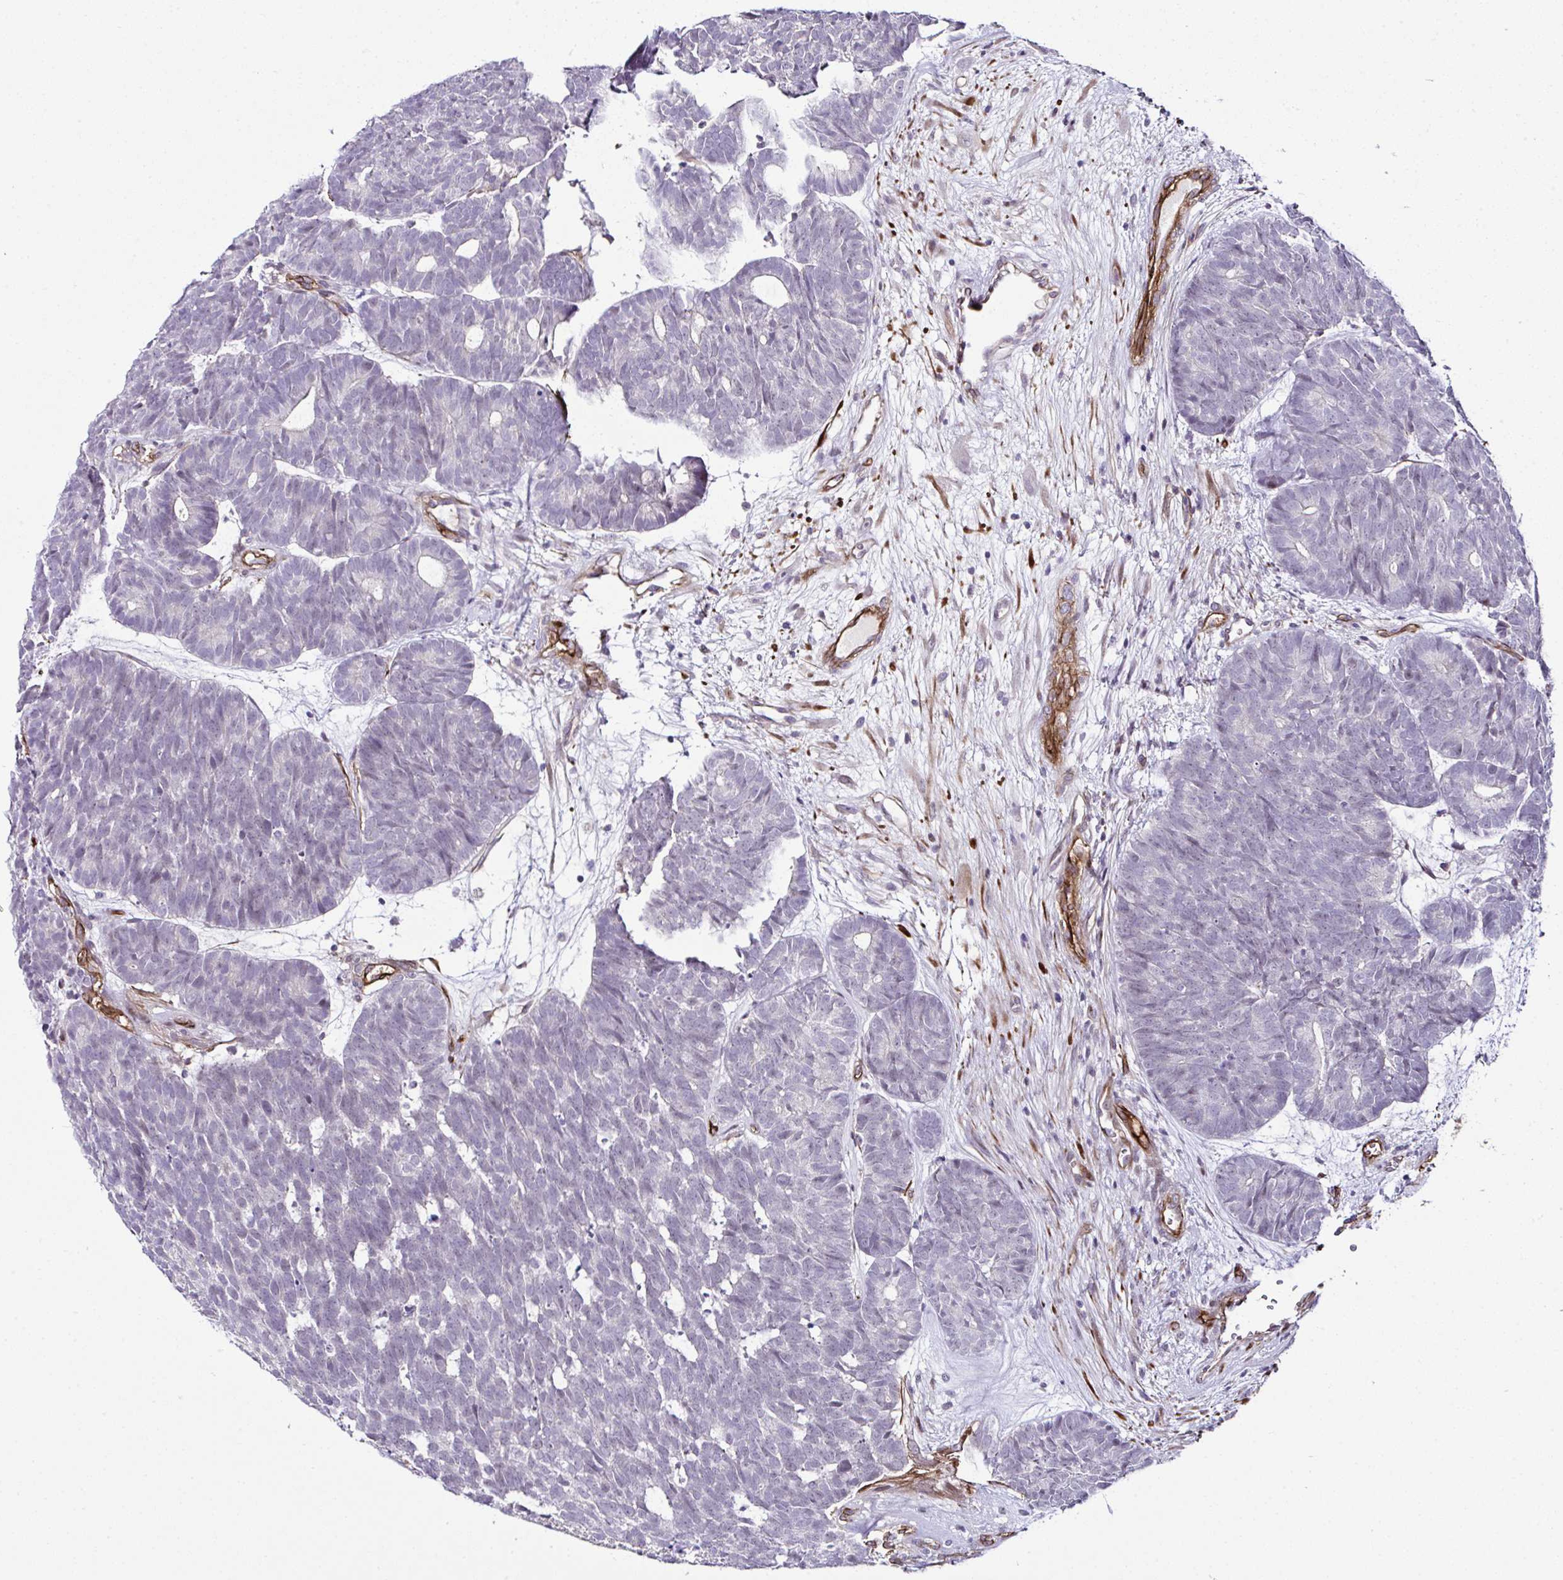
{"staining": {"intensity": "negative", "quantity": "none", "location": "none"}, "tissue": "head and neck cancer", "cell_type": "Tumor cells", "image_type": "cancer", "snomed": [{"axis": "morphology", "description": "Adenocarcinoma, NOS"}, {"axis": "topography", "description": "Head-Neck"}], "caption": "Immunohistochemical staining of human head and neck cancer exhibits no significant positivity in tumor cells.", "gene": "FBXO34", "patient": {"sex": "female", "age": 81}}